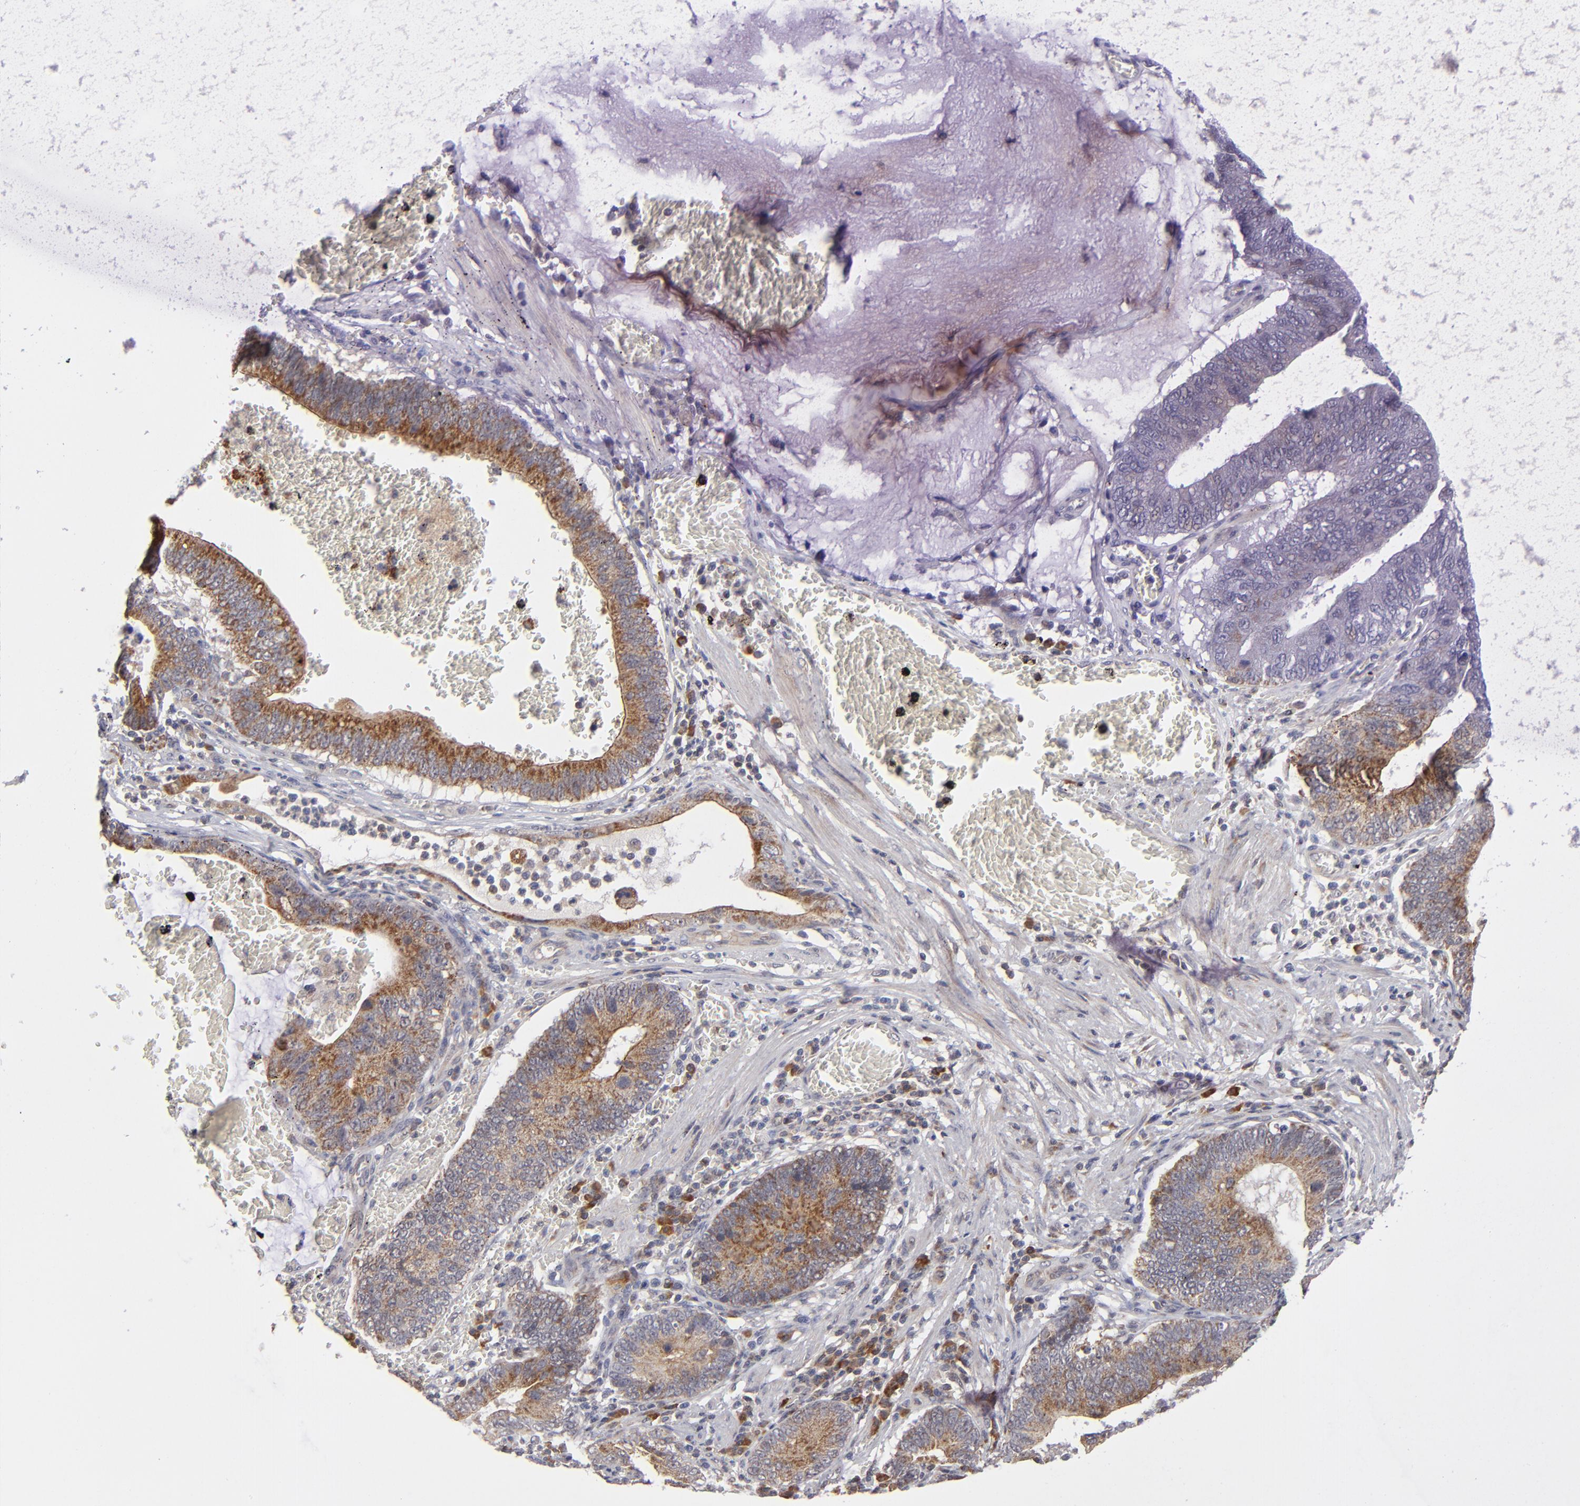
{"staining": {"intensity": "moderate", "quantity": ">75%", "location": "cytoplasmic/membranous"}, "tissue": "stomach cancer", "cell_type": "Tumor cells", "image_type": "cancer", "snomed": [{"axis": "morphology", "description": "Adenocarcinoma, NOS"}, {"axis": "topography", "description": "Stomach"}, {"axis": "topography", "description": "Gastric cardia"}], "caption": "This is a photomicrograph of immunohistochemistry staining of adenocarcinoma (stomach), which shows moderate staining in the cytoplasmic/membranous of tumor cells.", "gene": "GLCCI1", "patient": {"sex": "male", "age": 59}}